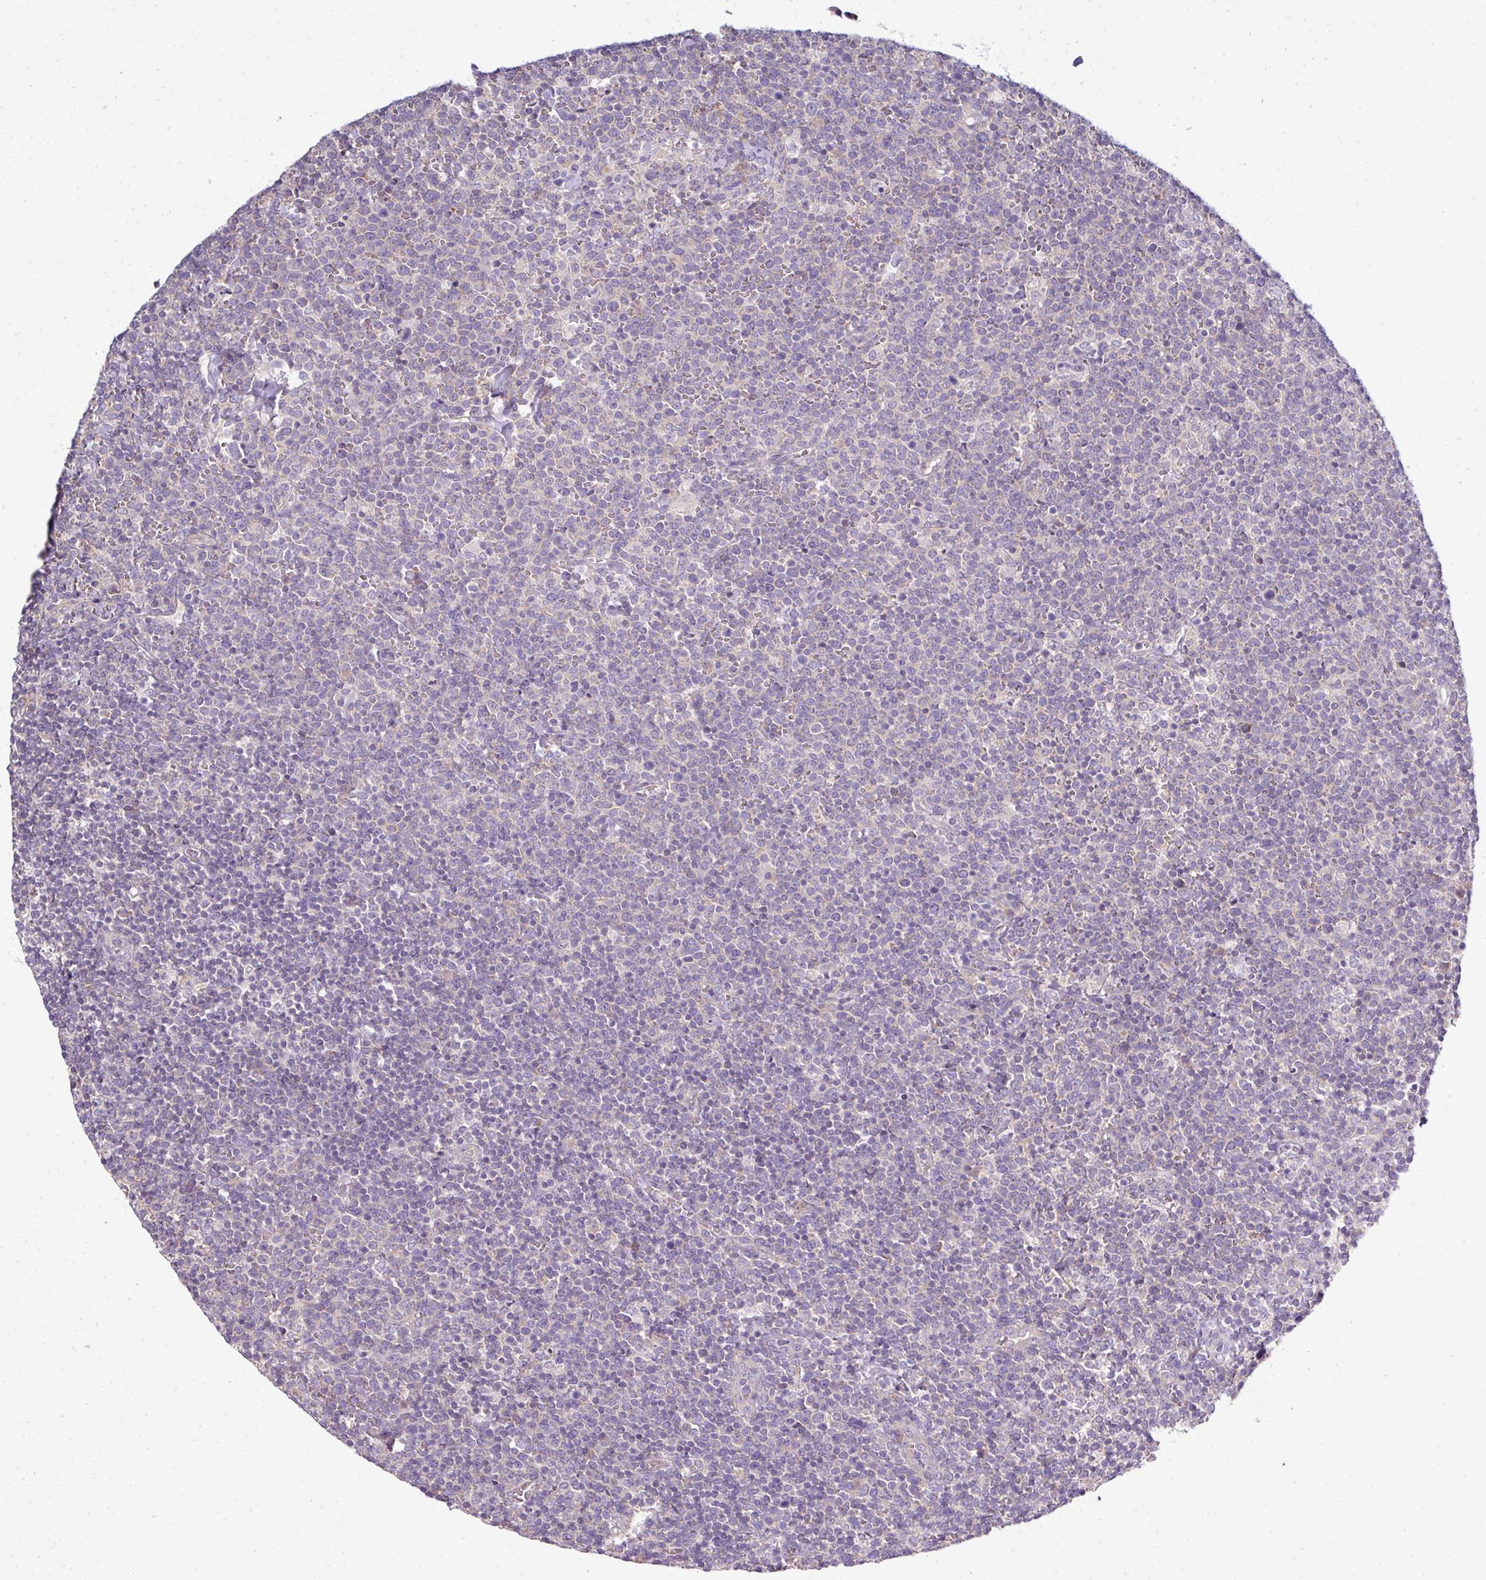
{"staining": {"intensity": "negative", "quantity": "none", "location": "none"}, "tissue": "lymphoma", "cell_type": "Tumor cells", "image_type": "cancer", "snomed": [{"axis": "morphology", "description": "Malignant lymphoma, non-Hodgkin's type, High grade"}, {"axis": "topography", "description": "Lymph node"}], "caption": "Protein analysis of lymphoma shows no significant staining in tumor cells.", "gene": "AGAP5", "patient": {"sex": "male", "age": 61}}